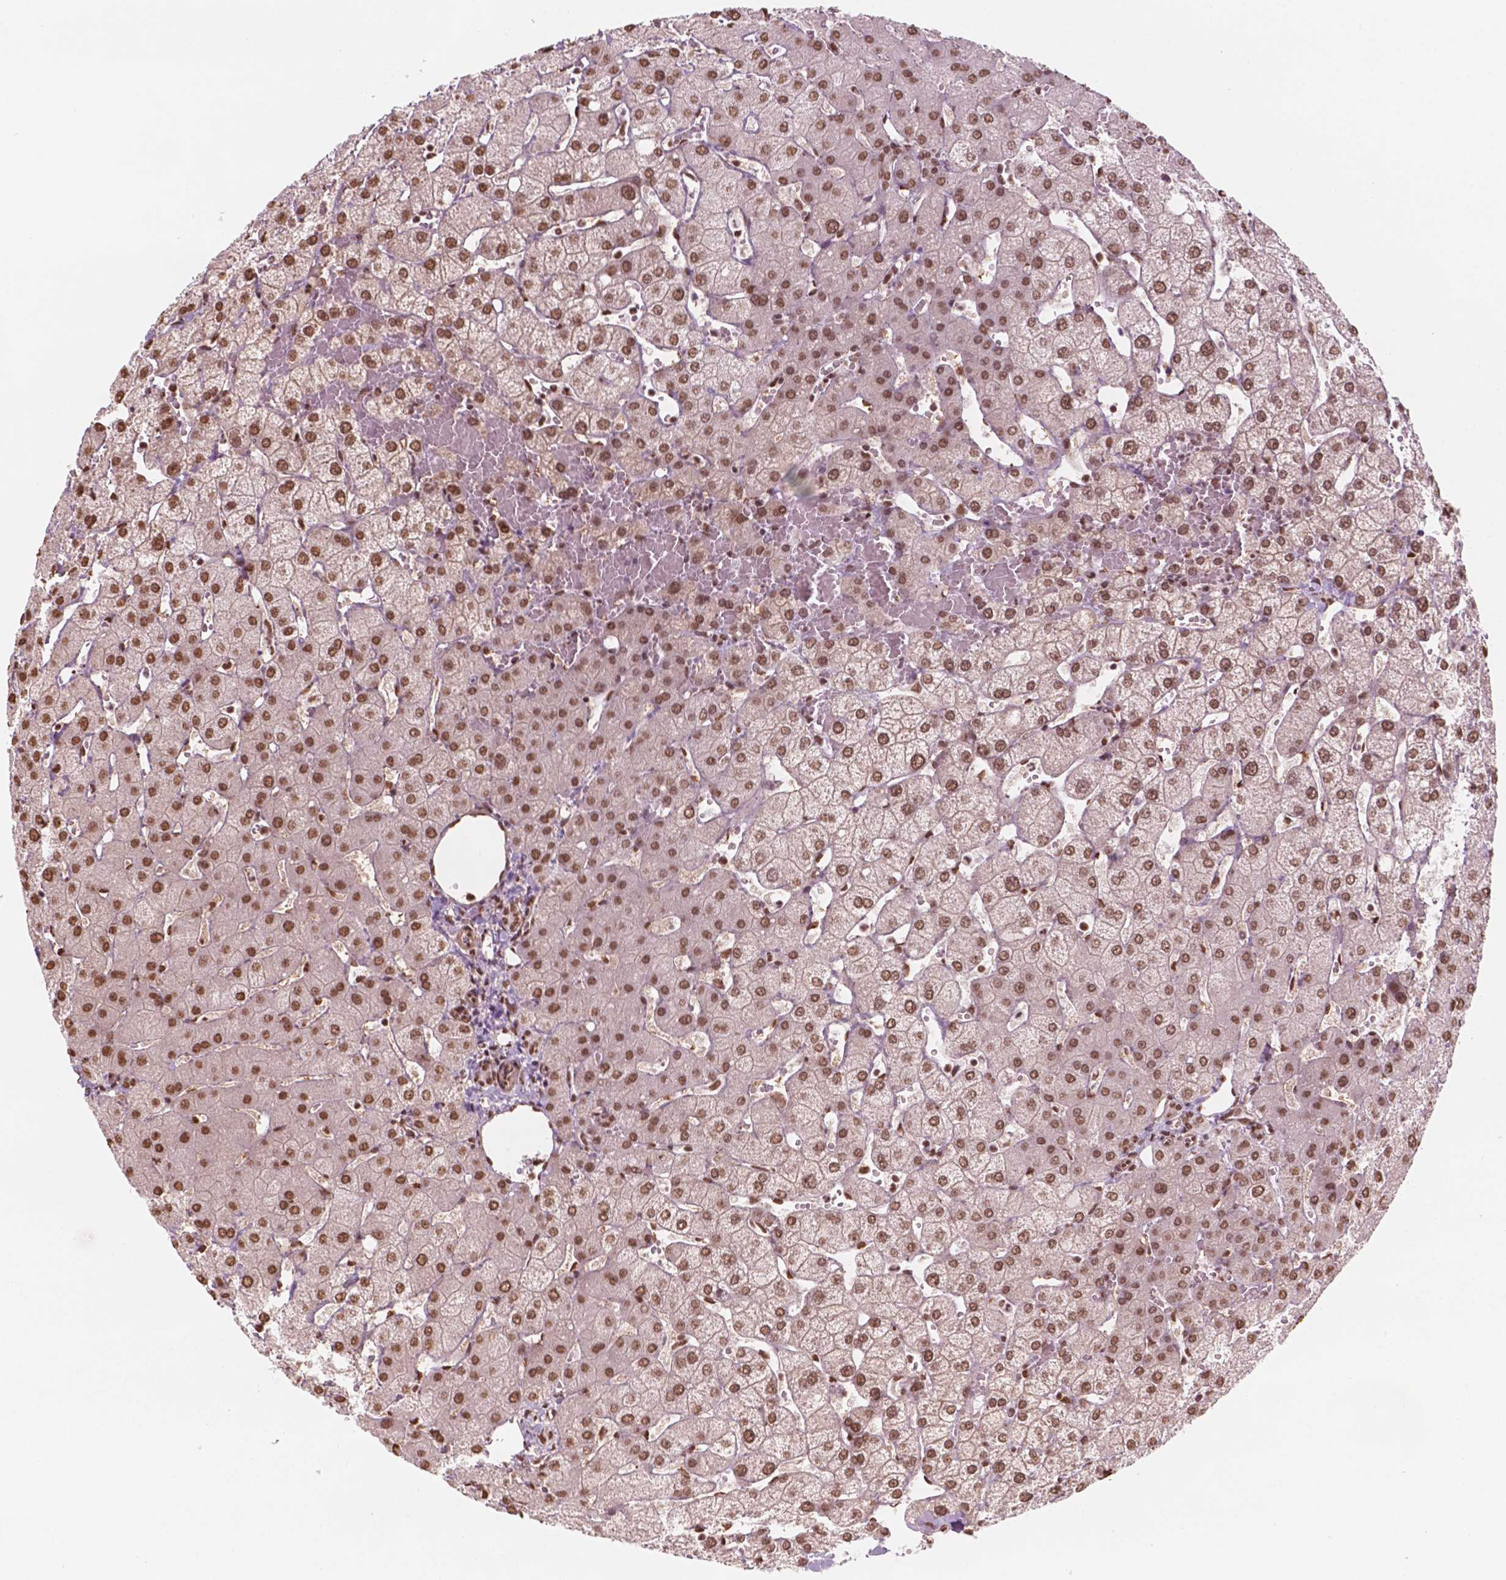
{"staining": {"intensity": "moderate", "quantity": ">75%", "location": "nuclear"}, "tissue": "liver", "cell_type": "Cholangiocytes", "image_type": "normal", "snomed": [{"axis": "morphology", "description": "Normal tissue, NOS"}, {"axis": "topography", "description": "Liver"}], "caption": "Brown immunohistochemical staining in benign human liver displays moderate nuclear expression in about >75% of cholangiocytes.", "gene": "GTF3C5", "patient": {"sex": "female", "age": 54}}